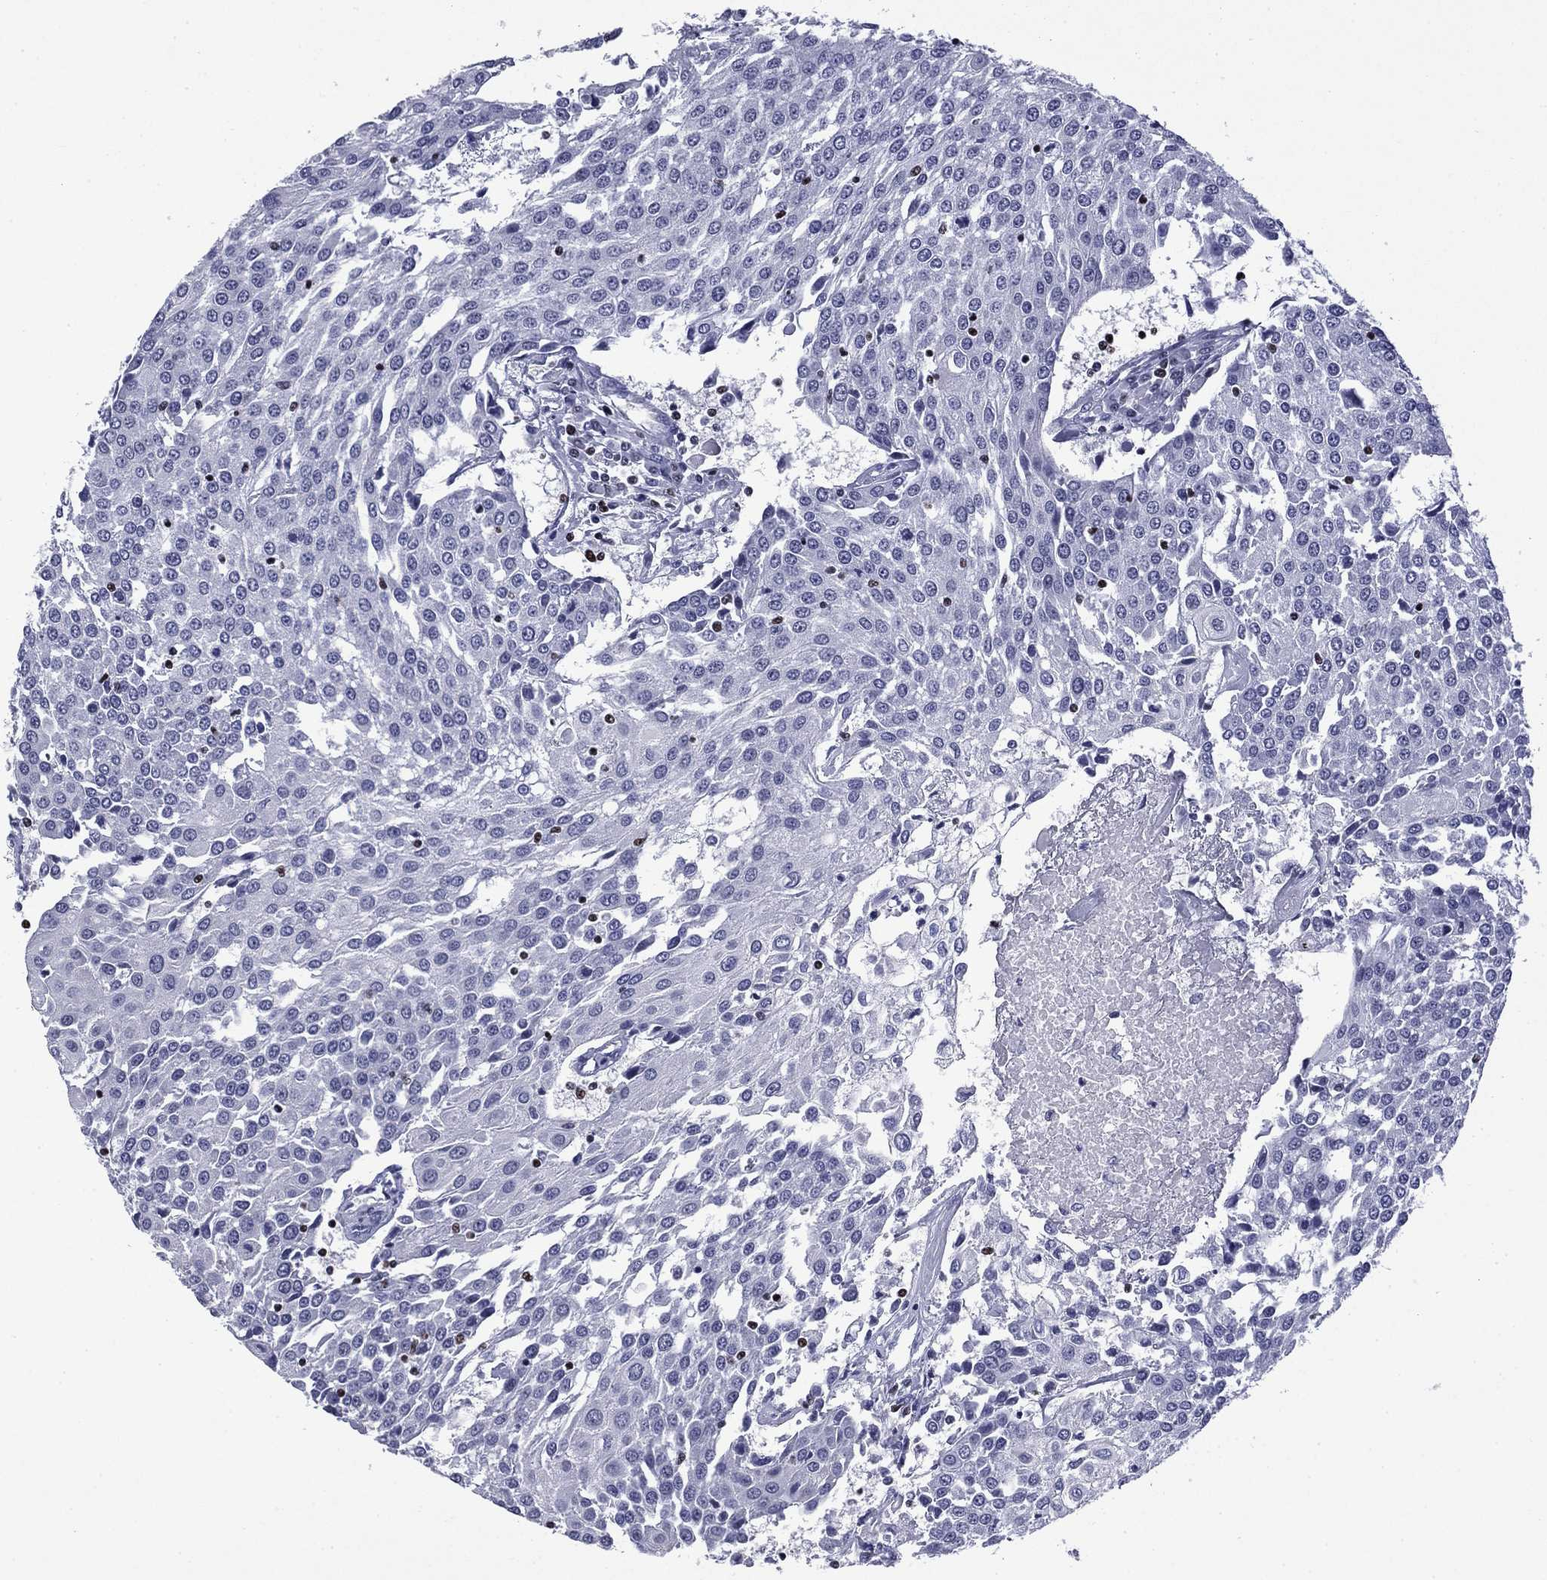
{"staining": {"intensity": "negative", "quantity": "none", "location": "none"}, "tissue": "urothelial cancer", "cell_type": "Tumor cells", "image_type": "cancer", "snomed": [{"axis": "morphology", "description": "Urothelial carcinoma, High grade"}, {"axis": "topography", "description": "Urinary bladder"}], "caption": "This is a histopathology image of IHC staining of urothelial cancer, which shows no expression in tumor cells. Nuclei are stained in blue.", "gene": "IKZF3", "patient": {"sex": "female", "age": 85}}